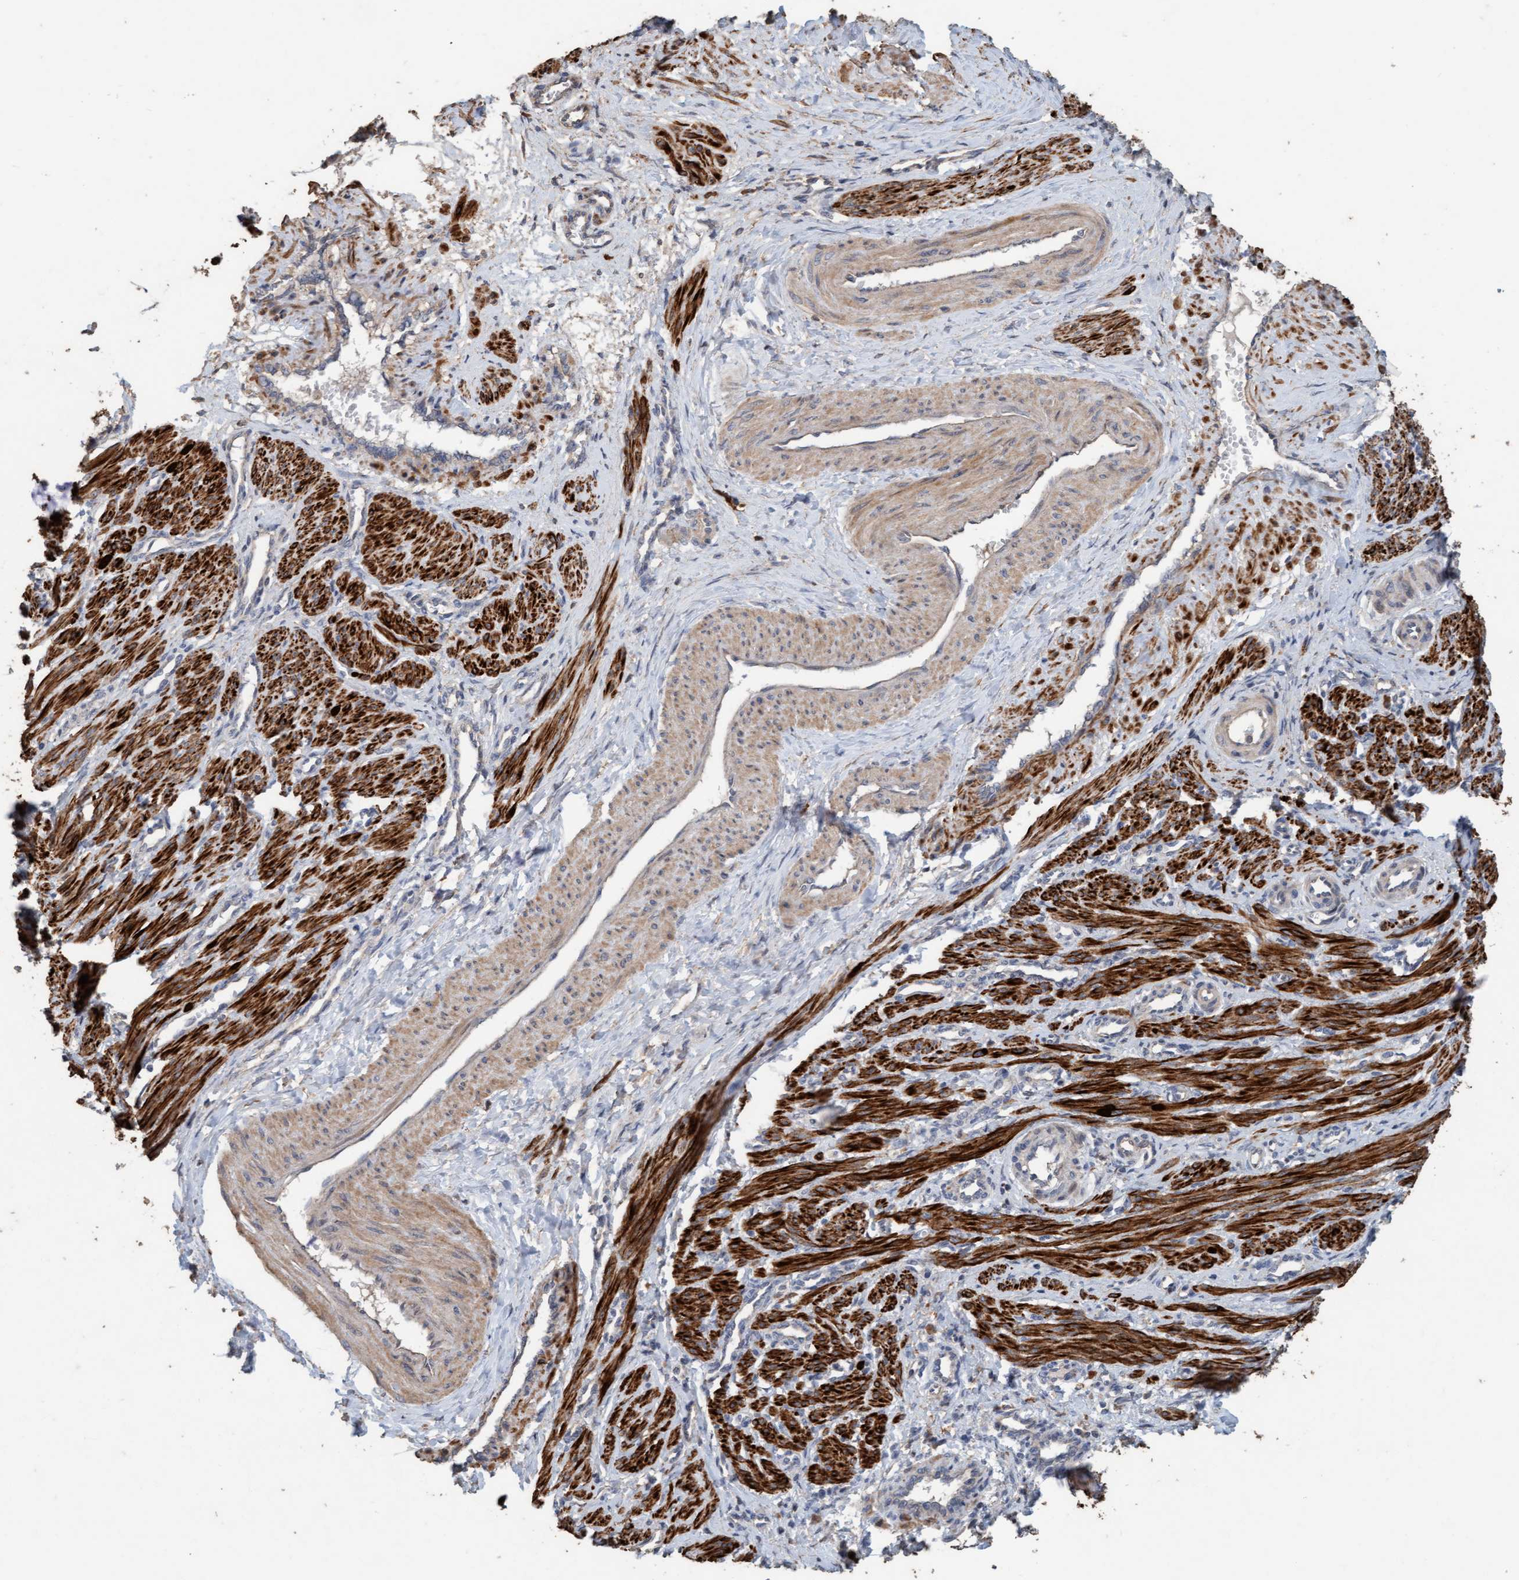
{"staining": {"intensity": "strong", "quantity": ">75%", "location": "cytoplasmic/membranous"}, "tissue": "smooth muscle", "cell_type": "Smooth muscle cells", "image_type": "normal", "snomed": [{"axis": "morphology", "description": "Normal tissue, NOS"}, {"axis": "topography", "description": "Endometrium"}], "caption": "An image showing strong cytoplasmic/membranous staining in about >75% of smooth muscle cells in benign smooth muscle, as visualized by brown immunohistochemical staining.", "gene": "LONRF1", "patient": {"sex": "female", "age": 33}}